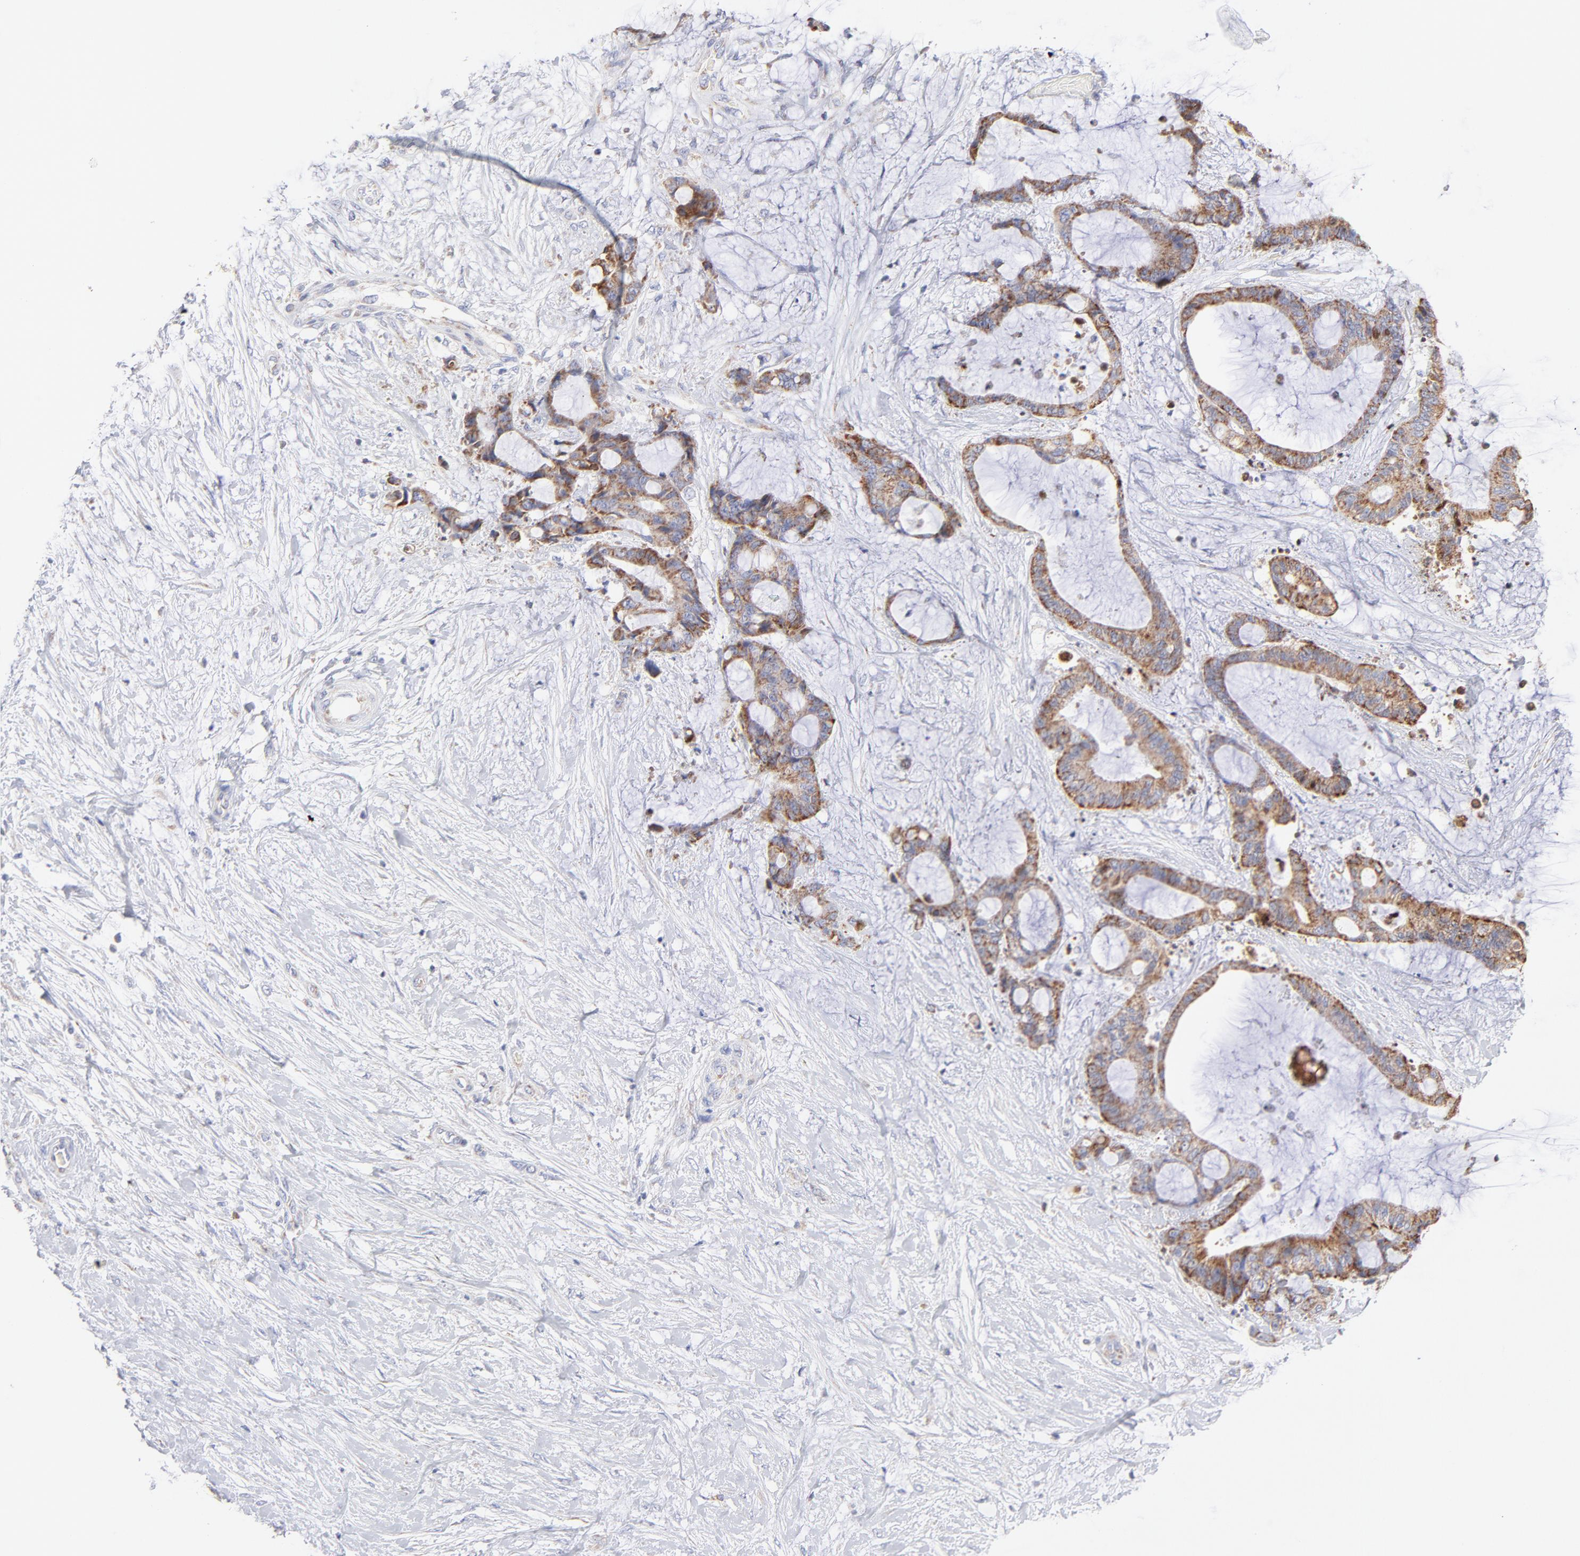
{"staining": {"intensity": "weak", "quantity": ">75%", "location": "cytoplasmic/membranous"}, "tissue": "liver cancer", "cell_type": "Tumor cells", "image_type": "cancer", "snomed": [{"axis": "morphology", "description": "Cholangiocarcinoma"}, {"axis": "topography", "description": "Liver"}], "caption": "Human liver cancer stained for a protein (brown) reveals weak cytoplasmic/membranous positive staining in approximately >75% of tumor cells.", "gene": "TIMM8A", "patient": {"sex": "female", "age": 73}}